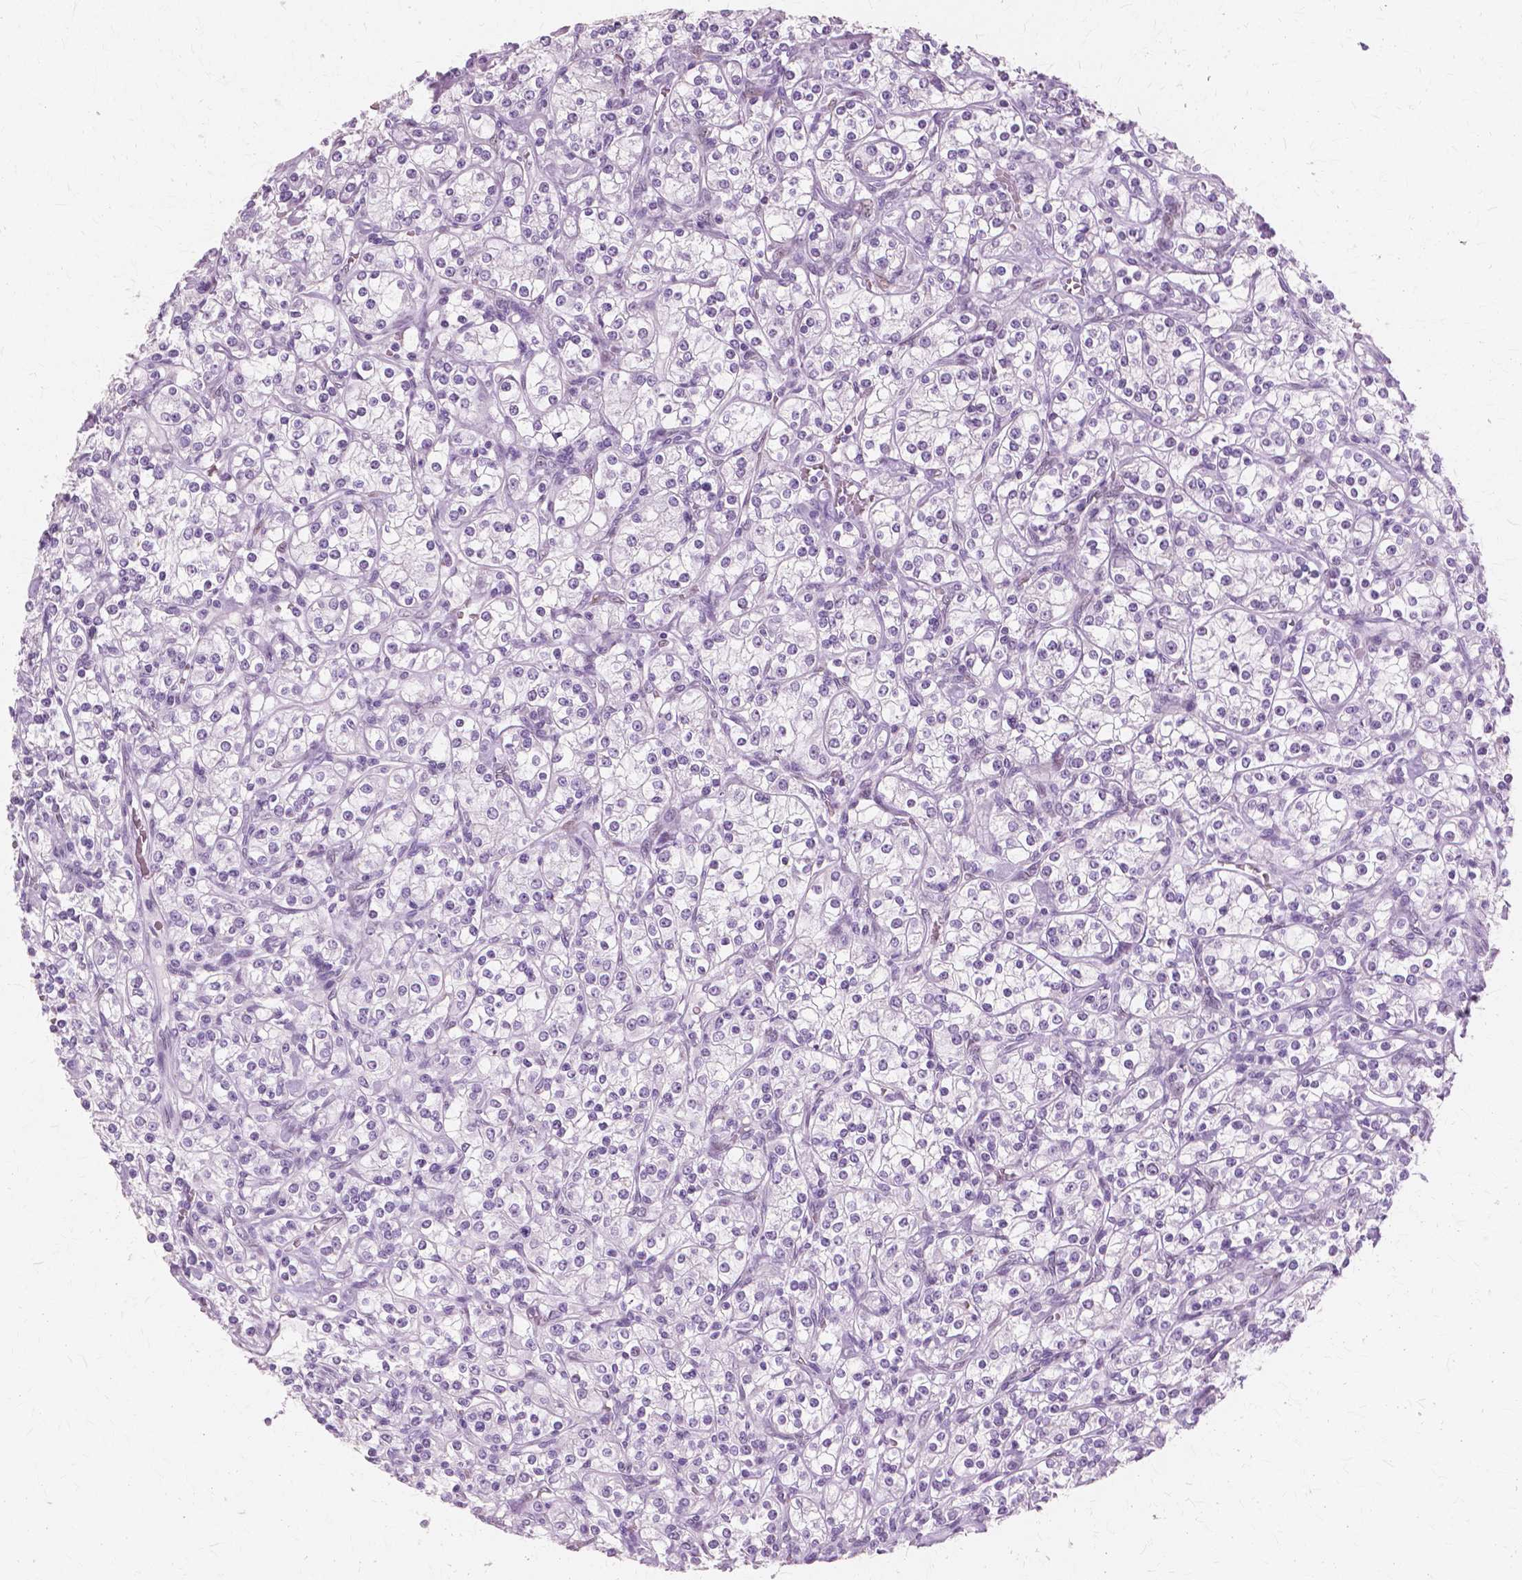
{"staining": {"intensity": "negative", "quantity": "none", "location": "none"}, "tissue": "renal cancer", "cell_type": "Tumor cells", "image_type": "cancer", "snomed": [{"axis": "morphology", "description": "Adenocarcinoma, NOS"}, {"axis": "topography", "description": "Kidney"}], "caption": "Tumor cells show no significant protein positivity in renal cancer.", "gene": "SFTPD", "patient": {"sex": "male", "age": 77}}